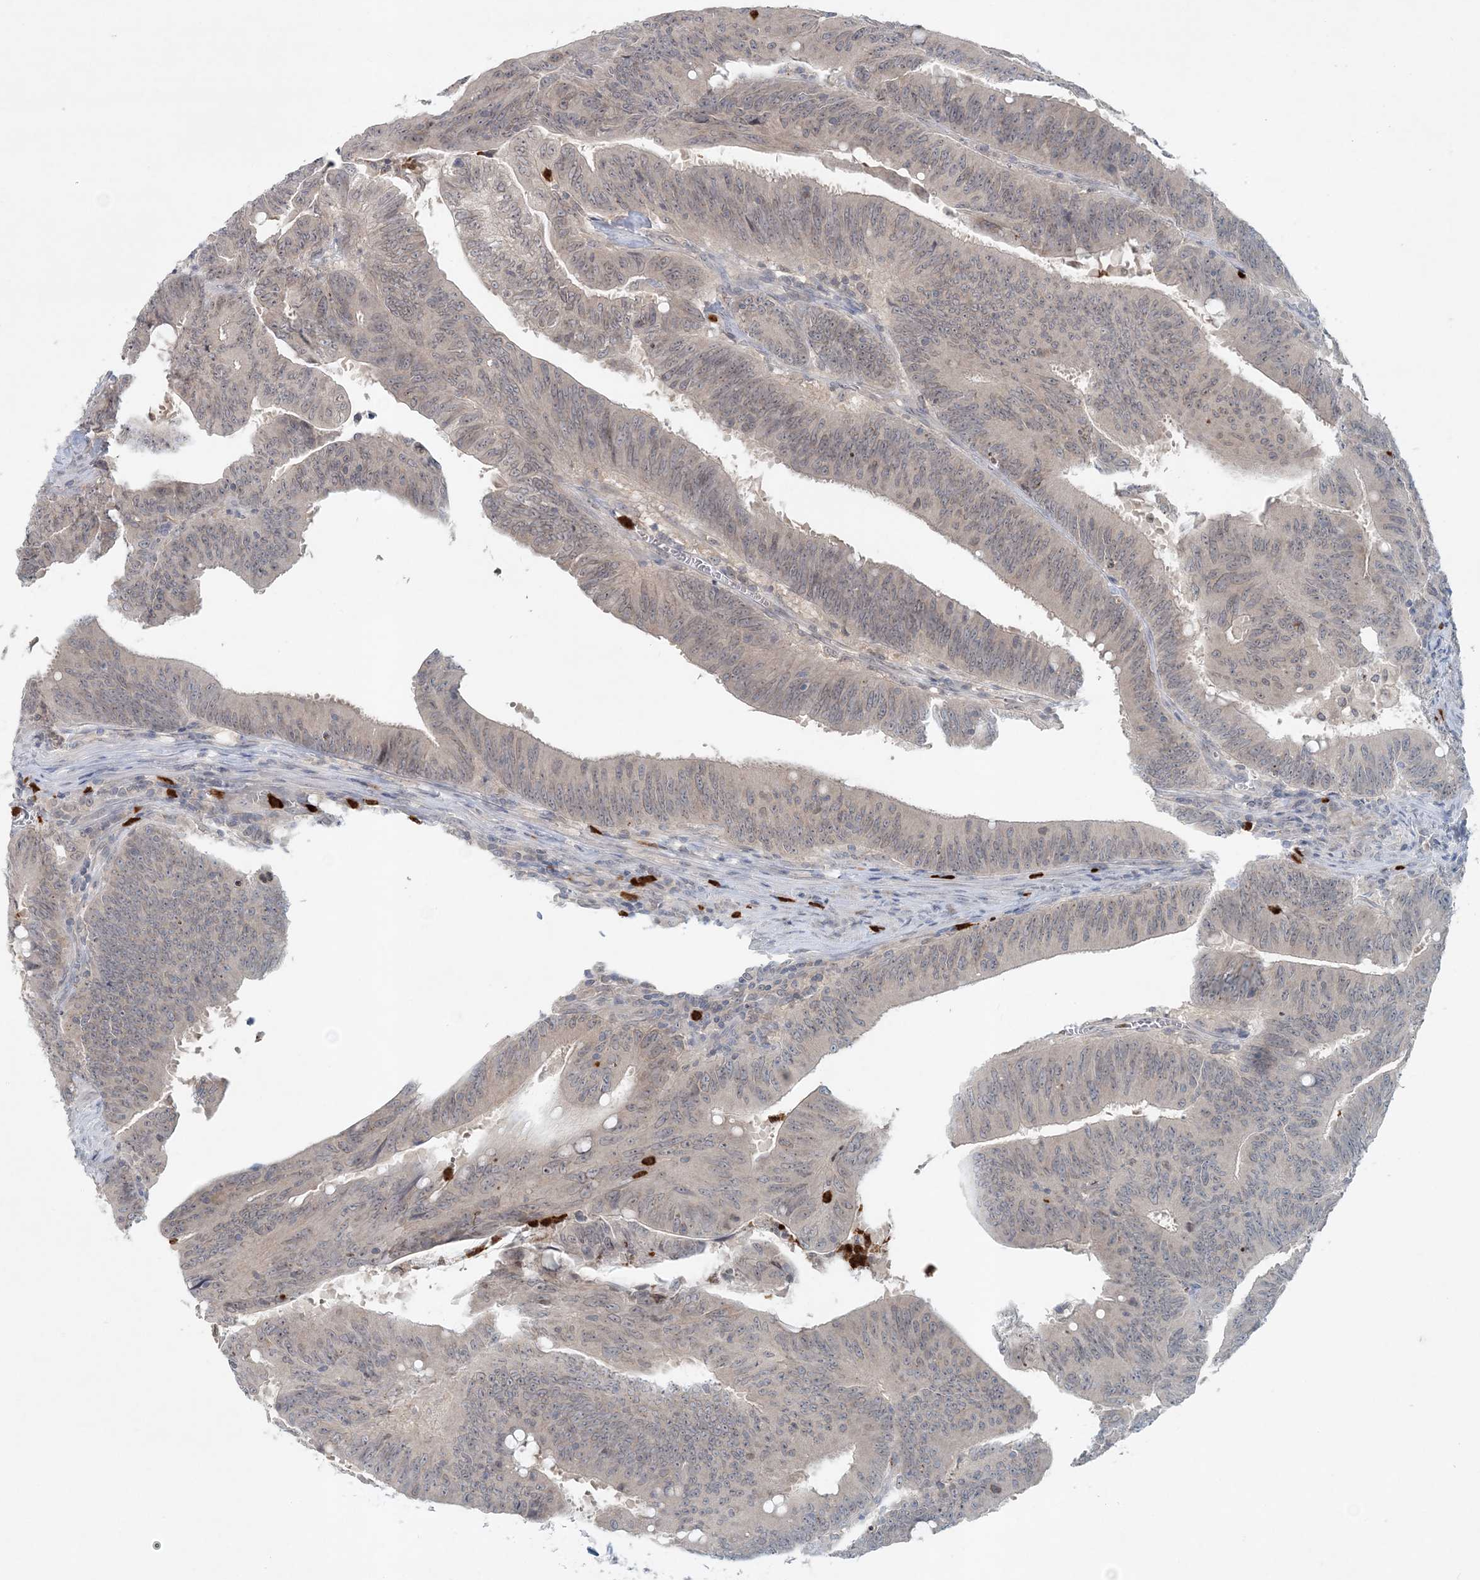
{"staining": {"intensity": "weak", "quantity": "25%-75%", "location": "cytoplasmic/membranous"}, "tissue": "colorectal cancer", "cell_type": "Tumor cells", "image_type": "cancer", "snomed": [{"axis": "morphology", "description": "Adenocarcinoma, NOS"}, {"axis": "topography", "description": "Colon"}], "caption": "High-magnification brightfield microscopy of colorectal cancer stained with DAB (brown) and counterstained with hematoxylin (blue). tumor cells exhibit weak cytoplasmic/membranous staining is appreciated in approximately25%-75% of cells. (DAB IHC with brightfield microscopy, high magnification).", "gene": "NUP54", "patient": {"sex": "male", "age": 45}}